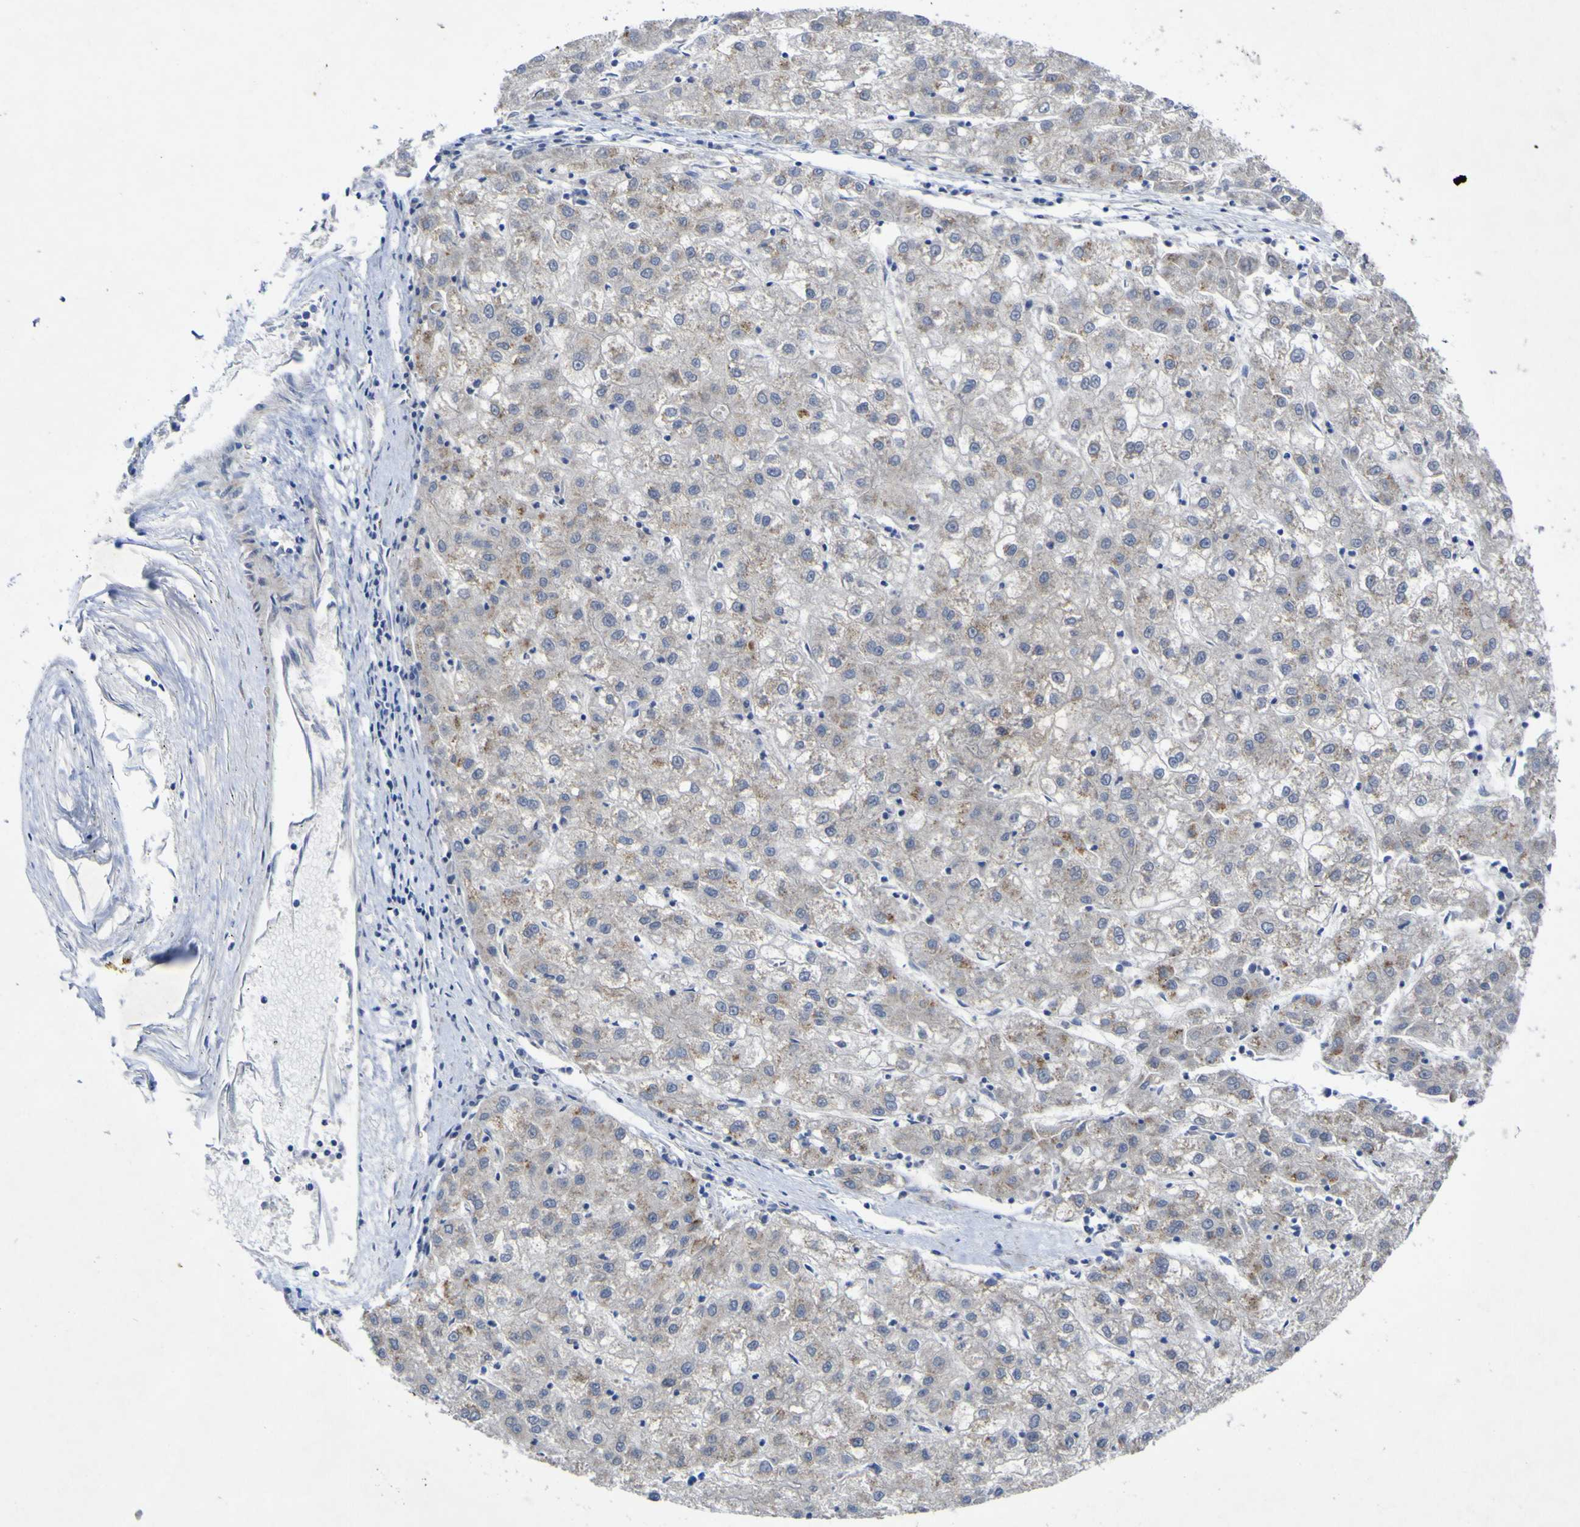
{"staining": {"intensity": "negative", "quantity": "none", "location": "none"}, "tissue": "liver cancer", "cell_type": "Tumor cells", "image_type": "cancer", "snomed": [{"axis": "morphology", "description": "Carcinoma, Hepatocellular, NOS"}, {"axis": "topography", "description": "Liver"}], "caption": "Immunohistochemistry of liver cancer (hepatocellular carcinoma) displays no positivity in tumor cells.", "gene": "NAV1", "patient": {"sex": "male", "age": 72}}